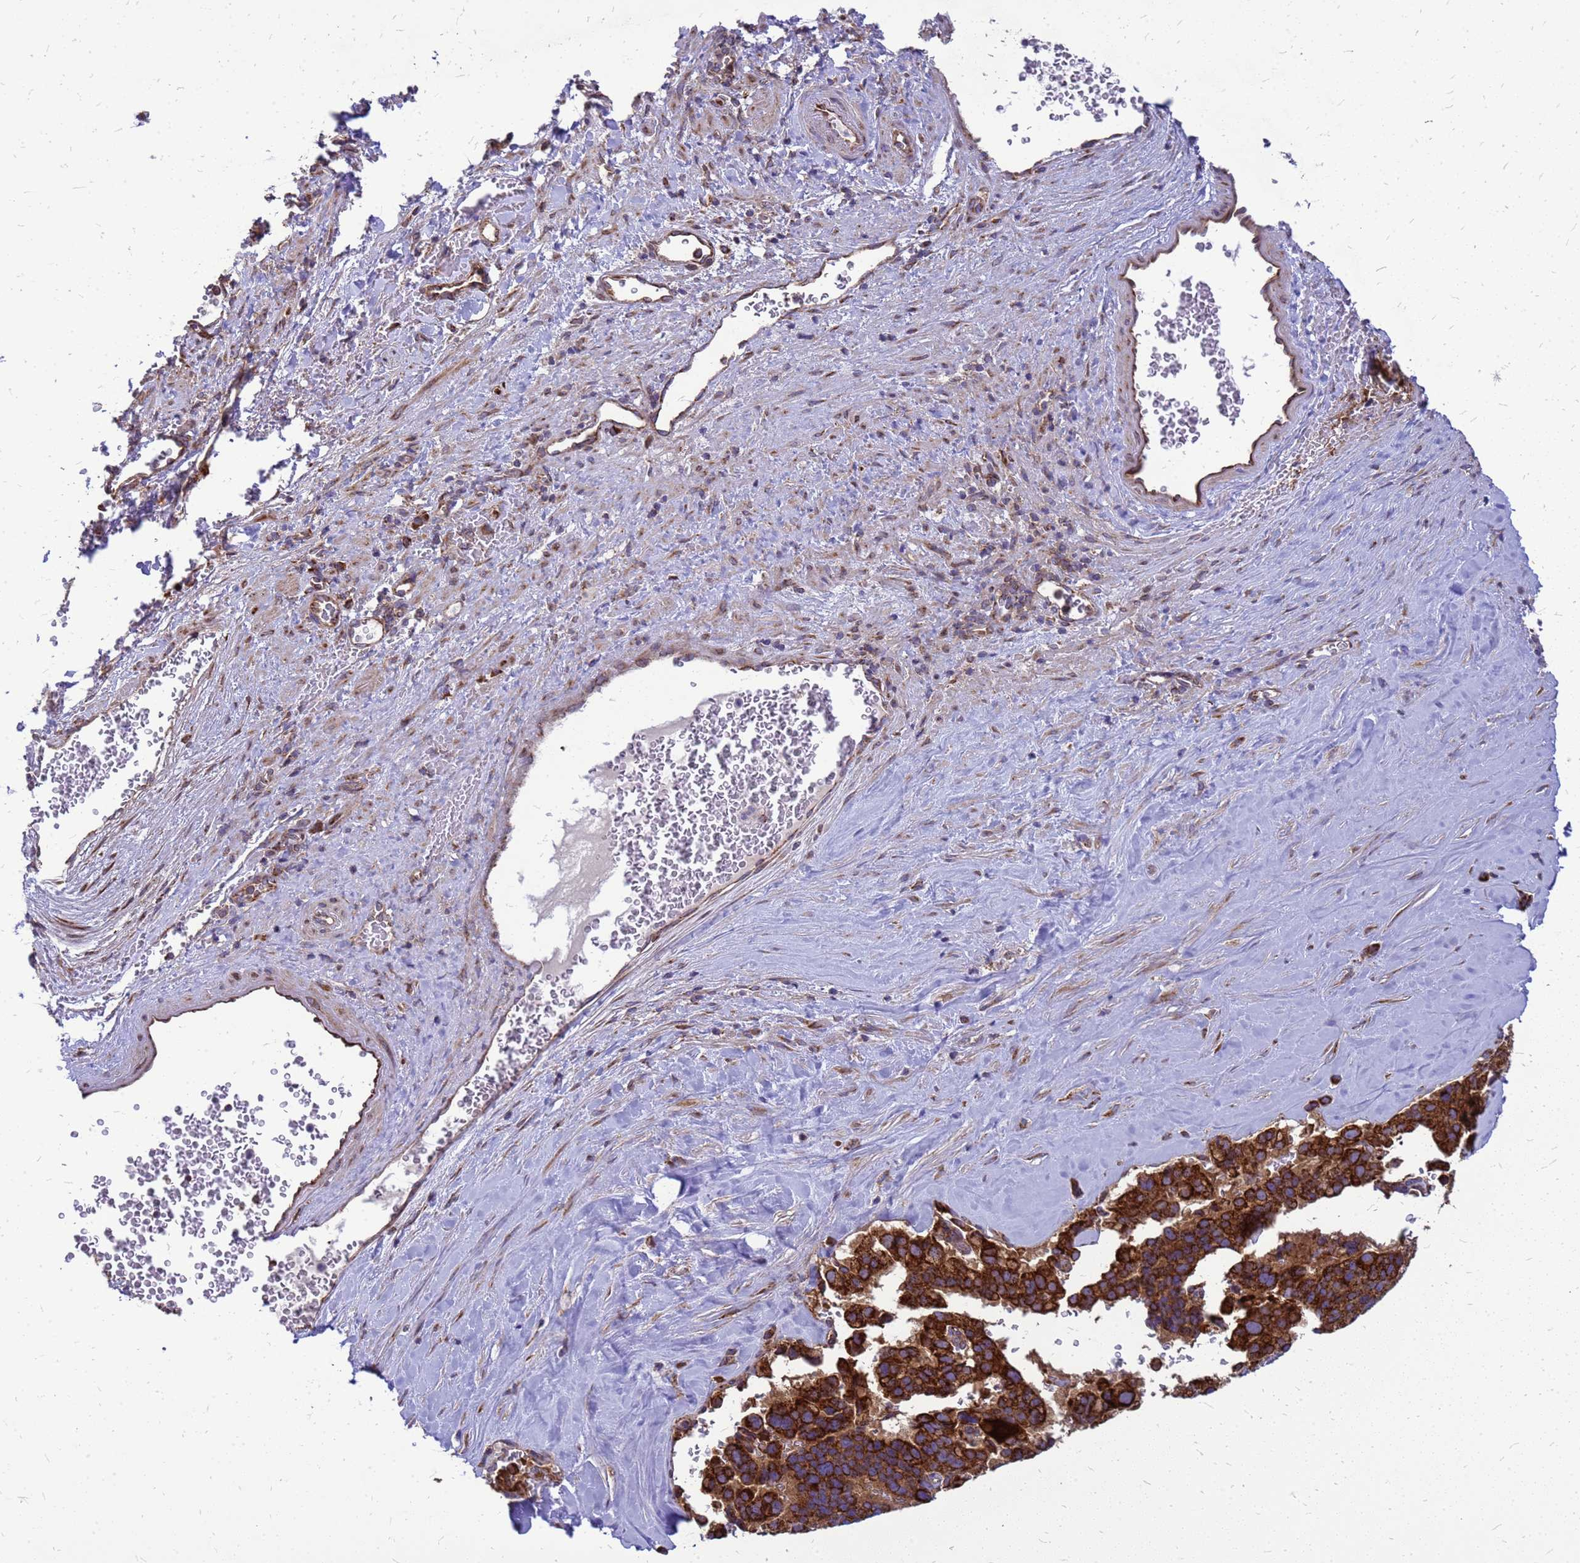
{"staining": {"intensity": "strong", "quantity": ">75%", "location": "cytoplasmic/membranous"}, "tissue": "pancreatic cancer", "cell_type": "Tumor cells", "image_type": "cancer", "snomed": [{"axis": "morphology", "description": "Adenocarcinoma, NOS"}, {"axis": "topography", "description": "Pancreas"}], "caption": "Protein staining by immunohistochemistry exhibits strong cytoplasmic/membranous expression in about >75% of tumor cells in pancreatic cancer. Using DAB (3,3'-diaminobenzidine) (brown) and hematoxylin (blue) stains, captured at high magnification using brightfield microscopy.", "gene": "FSTL4", "patient": {"sex": "male", "age": 65}}